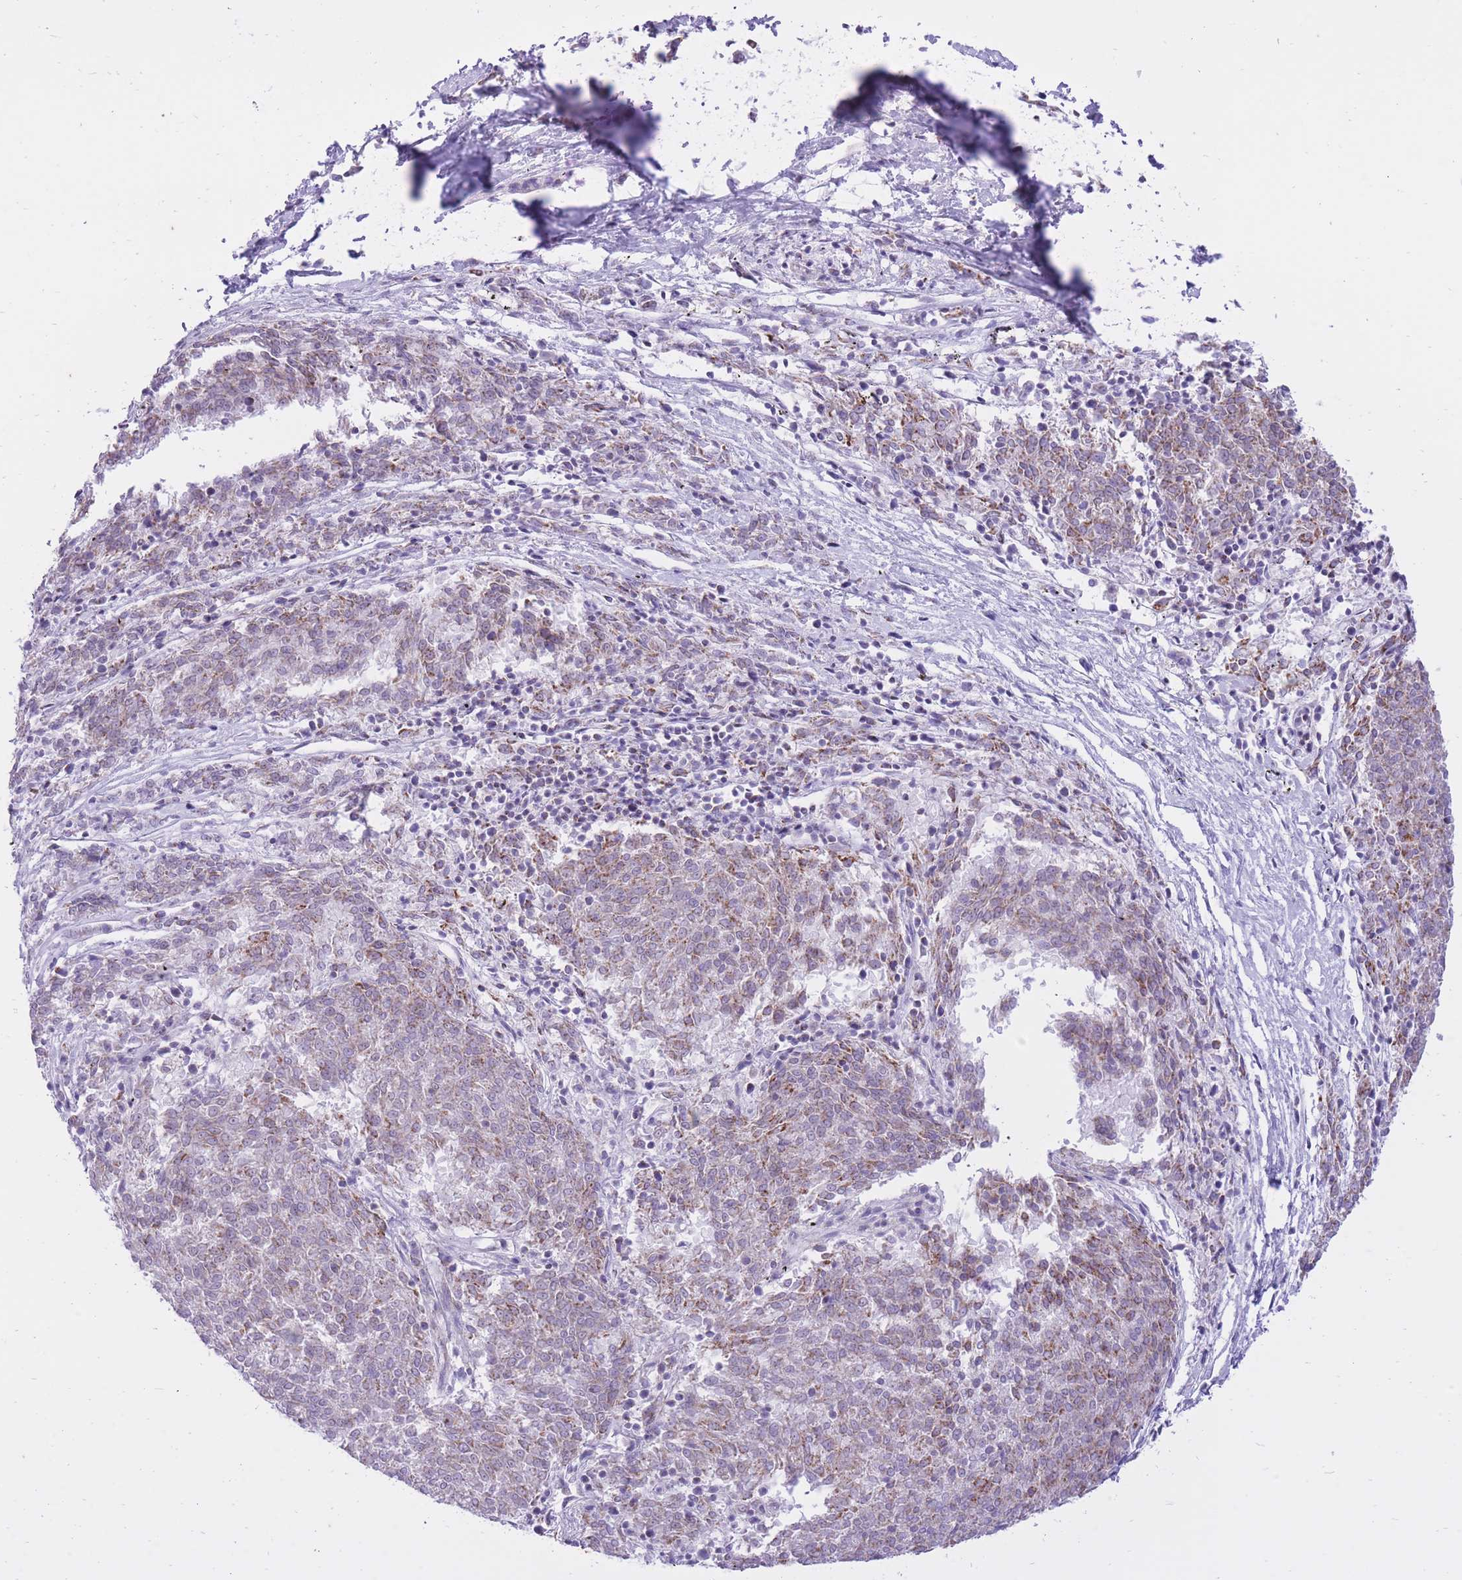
{"staining": {"intensity": "negative", "quantity": "none", "location": "none"}, "tissue": "melanoma", "cell_type": "Tumor cells", "image_type": "cancer", "snomed": [{"axis": "morphology", "description": "Malignant melanoma, NOS"}, {"axis": "topography", "description": "Skin"}], "caption": "This is an immunohistochemistry (IHC) histopathology image of human melanoma. There is no expression in tumor cells.", "gene": "DENND2D", "patient": {"sex": "female", "age": 72}}